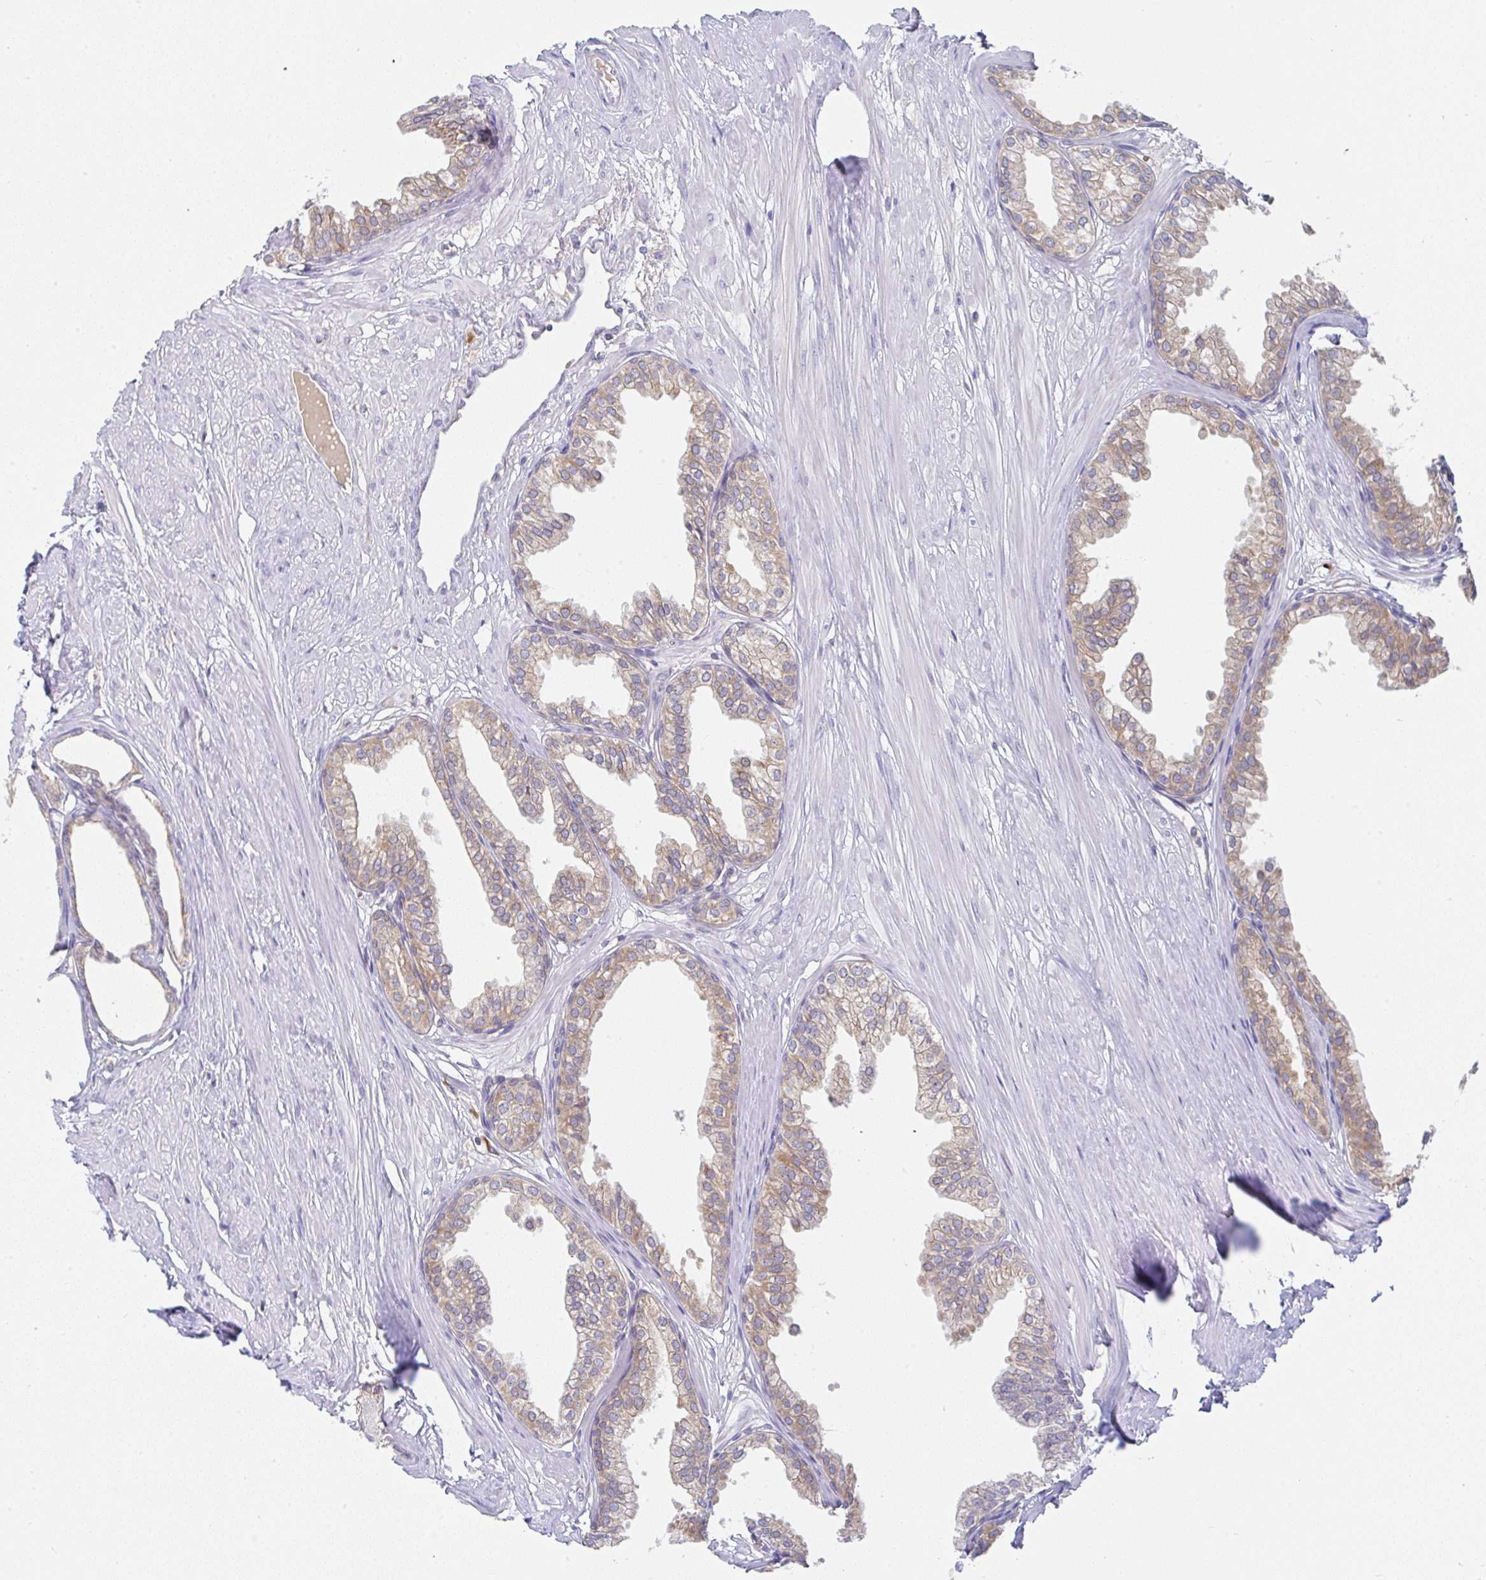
{"staining": {"intensity": "moderate", "quantity": ">75%", "location": "cytoplasmic/membranous"}, "tissue": "prostate", "cell_type": "Glandular cells", "image_type": "normal", "snomed": [{"axis": "morphology", "description": "Normal tissue, NOS"}, {"axis": "topography", "description": "Prostate"}, {"axis": "topography", "description": "Peripheral nerve tissue"}], "caption": "Prostate stained with DAB (3,3'-diaminobenzidine) IHC demonstrates medium levels of moderate cytoplasmic/membranous staining in about >75% of glandular cells.", "gene": "DERL2", "patient": {"sex": "male", "age": 55}}